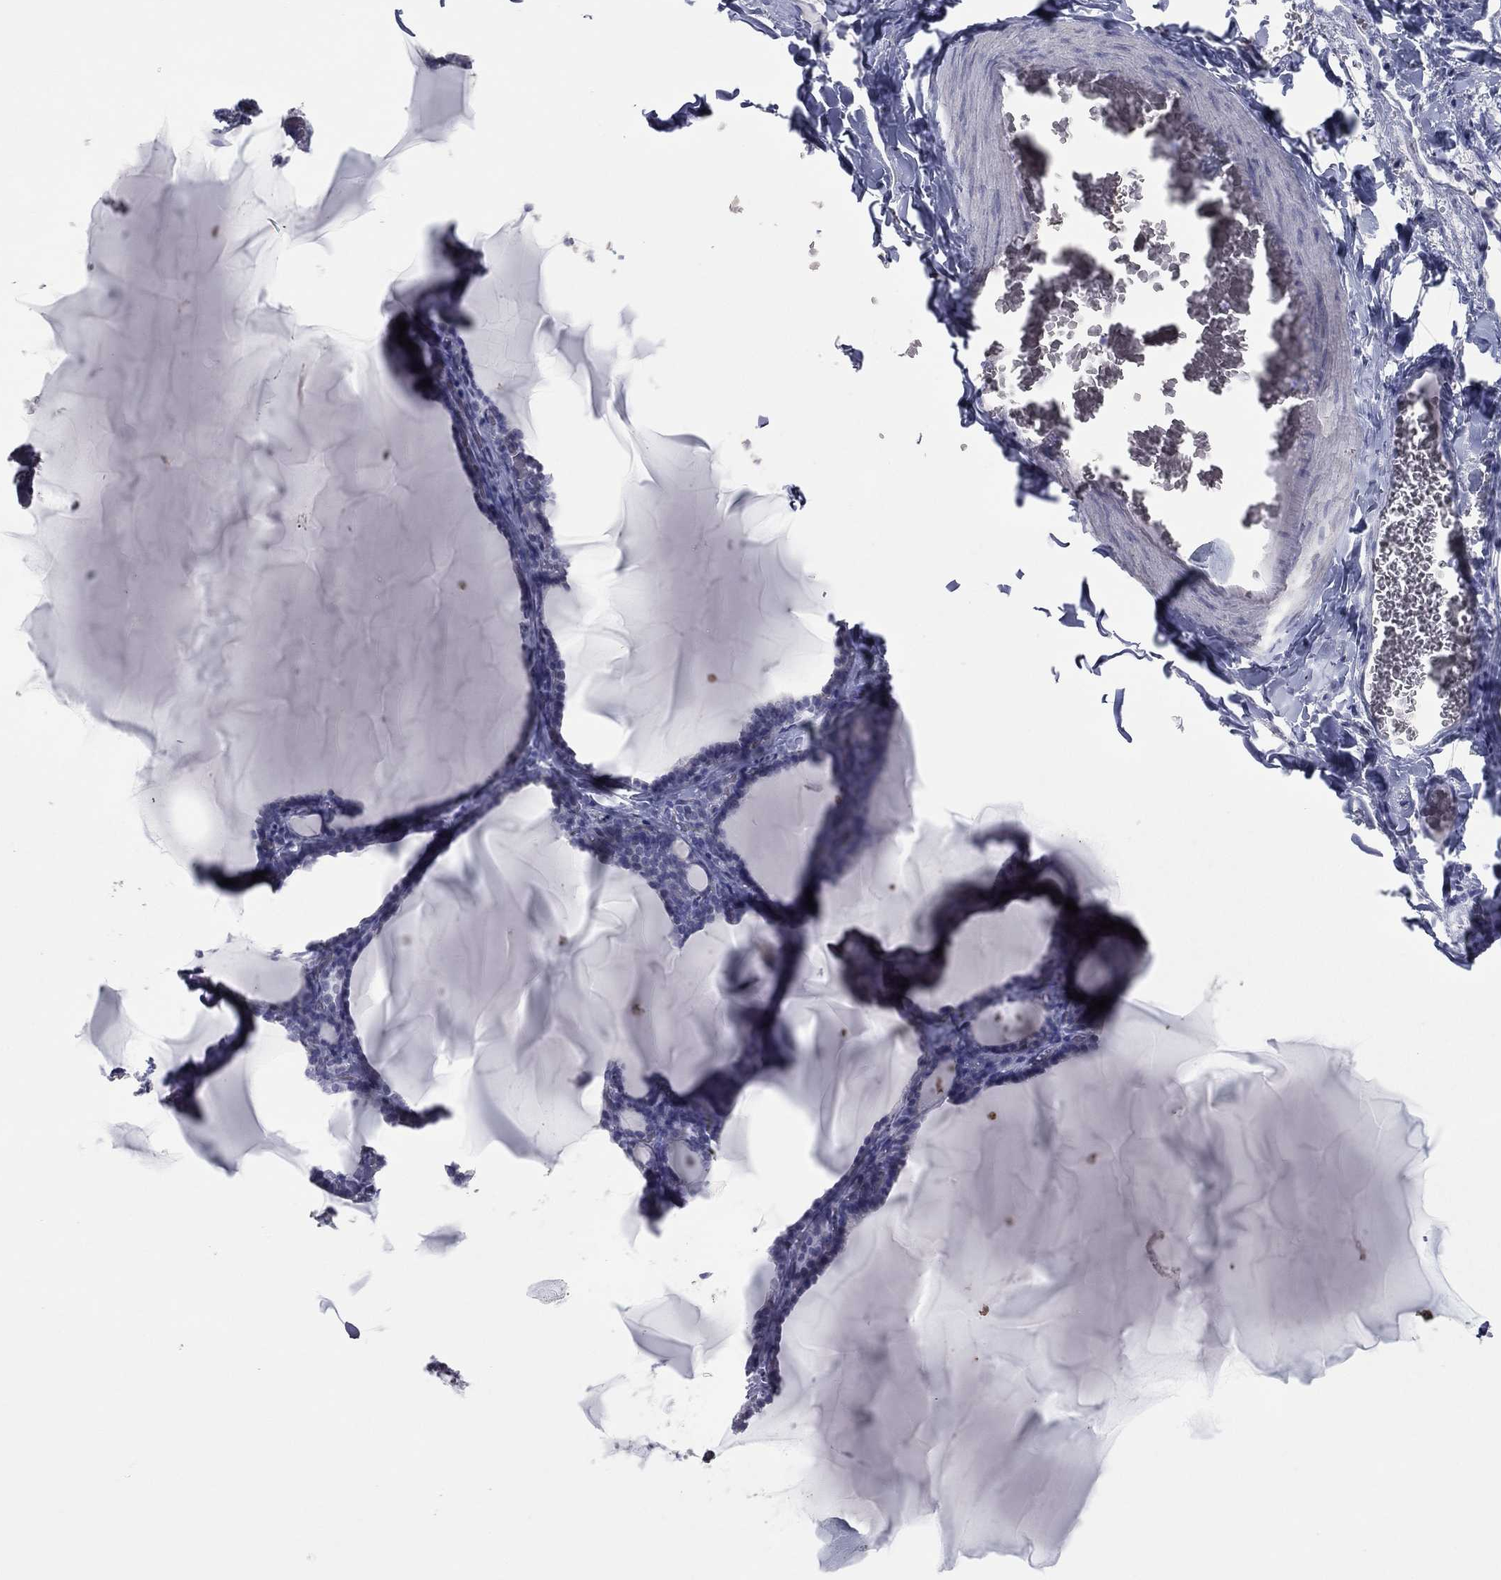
{"staining": {"intensity": "negative", "quantity": "none", "location": "none"}, "tissue": "thyroid gland", "cell_type": "Glandular cells", "image_type": "normal", "snomed": [{"axis": "morphology", "description": "Normal tissue, NOS"}, {"axis": "morphology", "description": "Hyperplasia, NOS"}, {"axis": "topography", "description": "Thyroid gland"}], "caption": "Histopathology image shows no significant protein positivity in glandular cells of benign thyroid gland. (IHC, brightfield microscopy, high magnification).", "gene": "ESX1", "patient": {"sex": "female", "age": 27}}